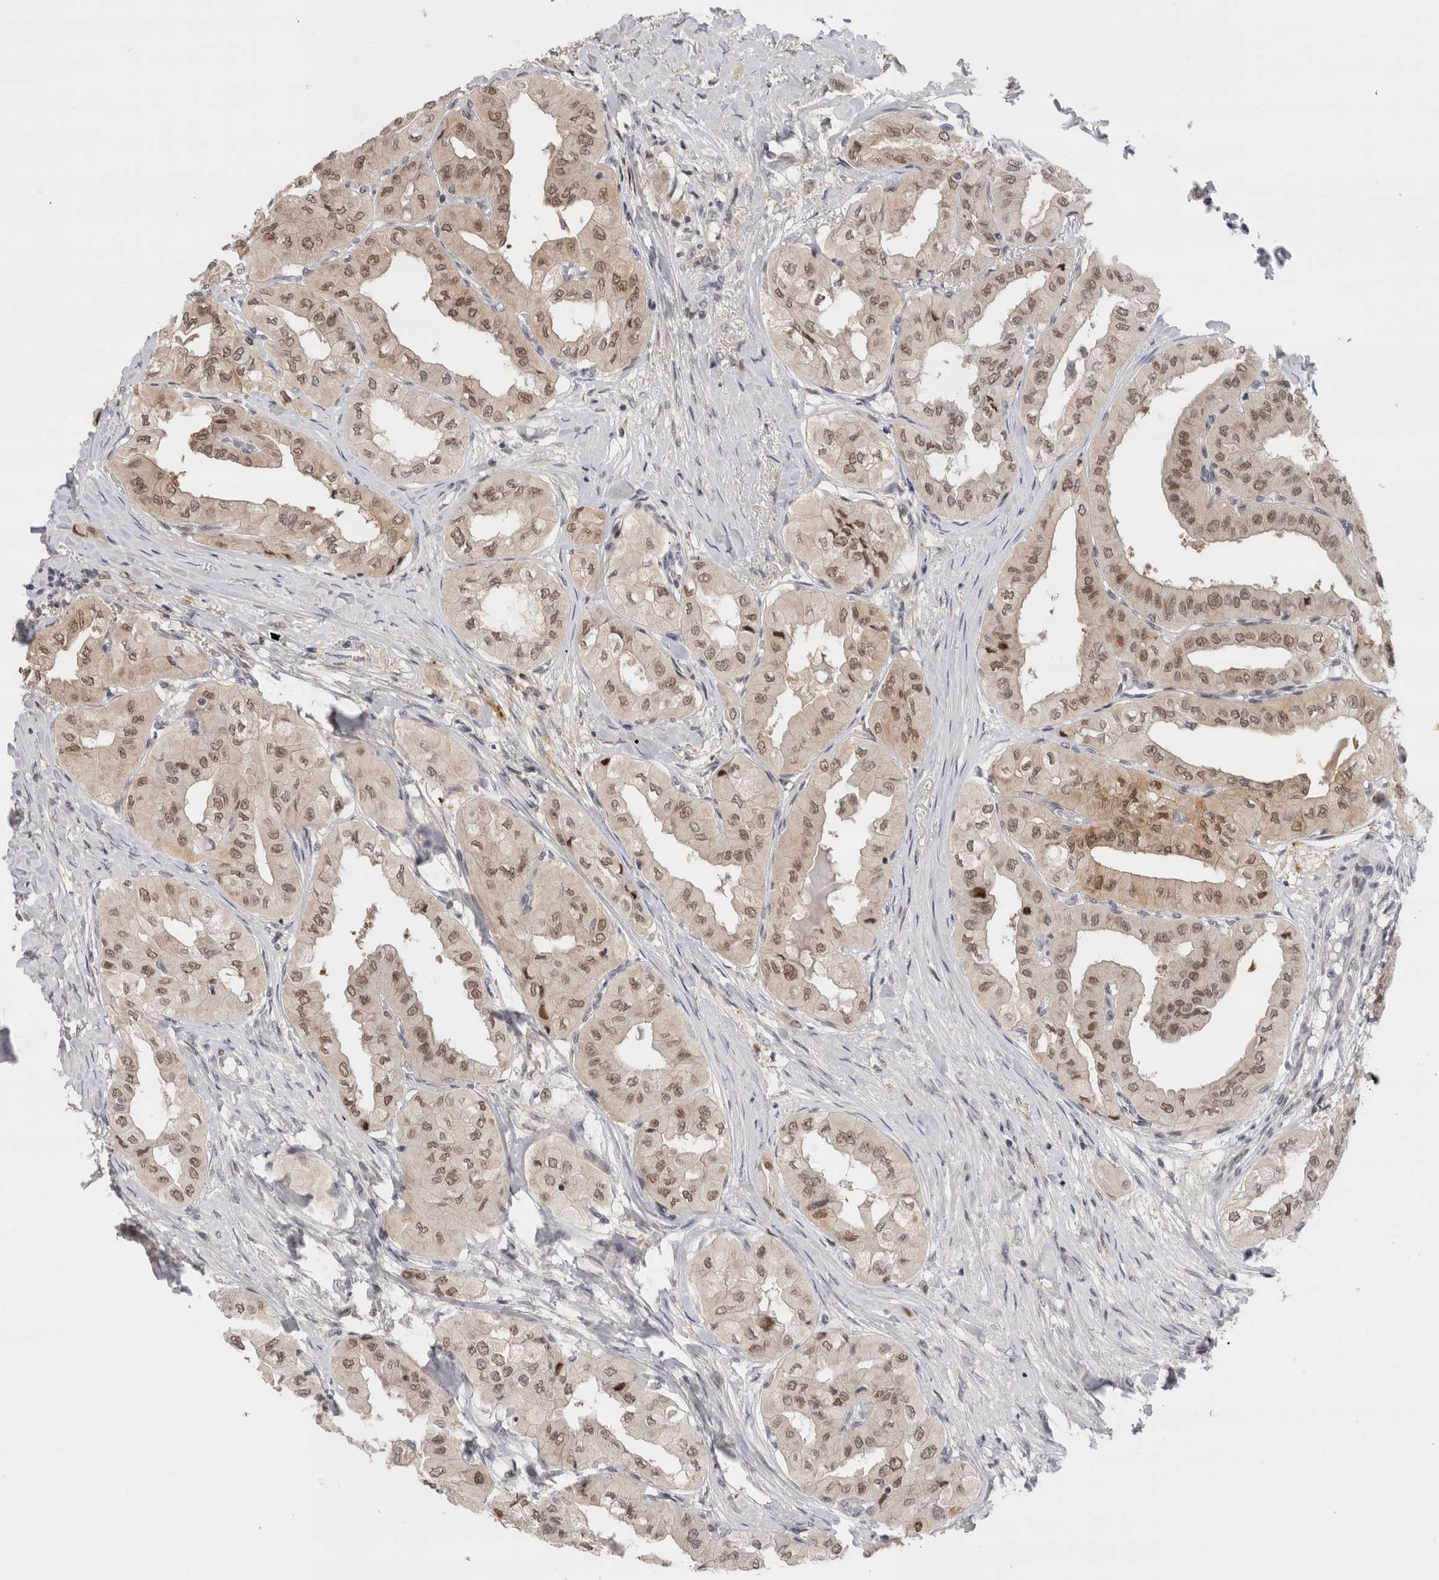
{"staining": {"intensity": "moderate", "quantity": ">75%", "location": "nuclear"}, "tissue": "thyroid cancer", "cell_type": "Tumor cells", "image_type": "cancer", "snomed": [{"axis": "morphology", "description": "Papillary adenocarcinoma, NOS"}, {"axis": "topography", "description": "Thyroid gland"}], "caption": "DAB immunohistochemical staining of human papillary adenocarcinoma (thyroid) reveals moderate nuclear protein positivity in approximately >75% of tumor cells.", "gene": "ZNF521", "patient": {"sex": "female", "age": 59}}